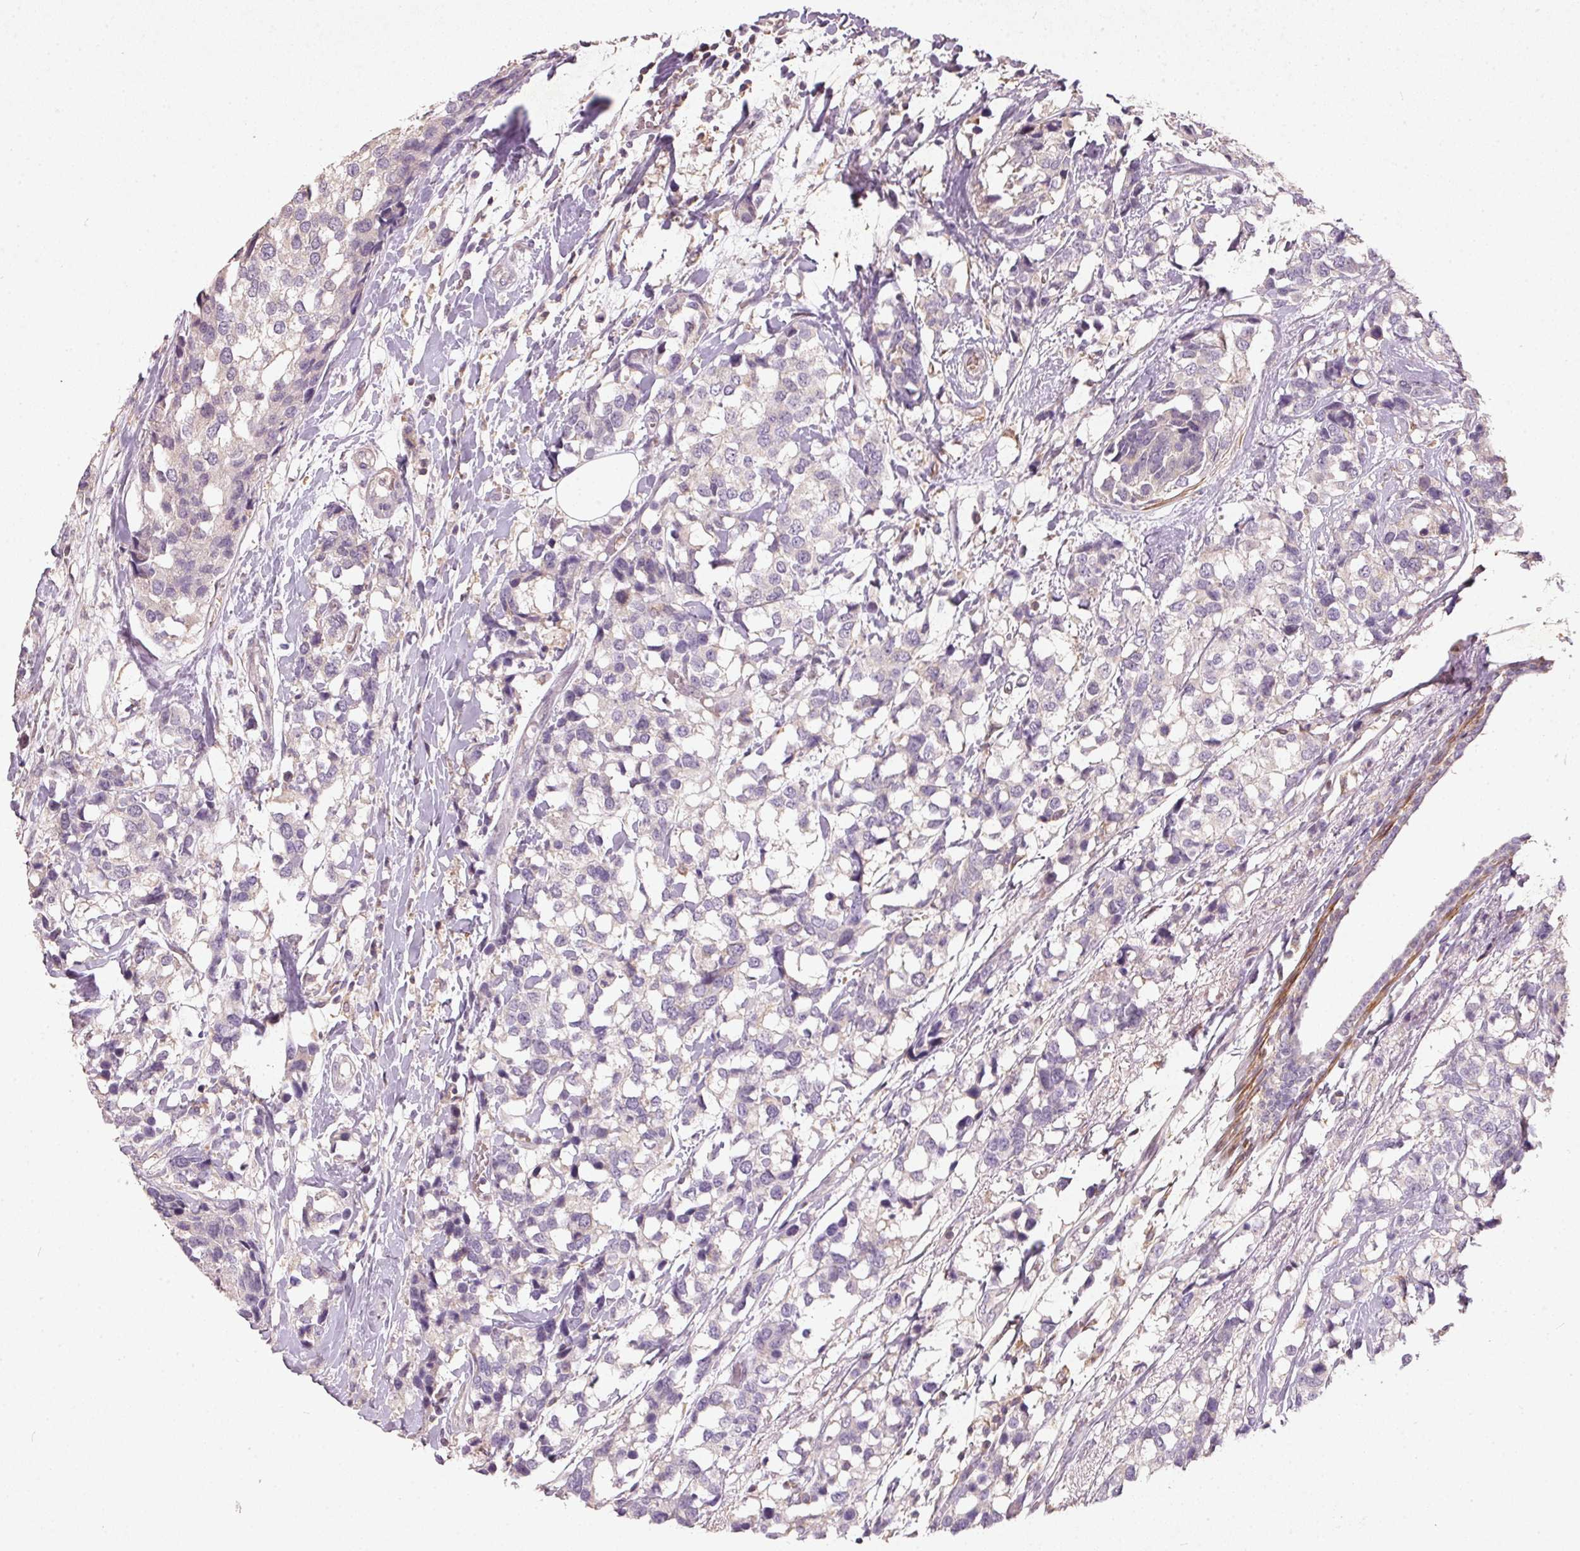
{"staining": {"intensity": "negative", "quantity": "none", "location": "none"}, "tissue": "breast cancer", "cell_type": "Tumor cells", "image_type": "cancer", "snomed": [{"axis": "morphology", "description": "Lobular carcinoma"}, {"axis": "topography", "description": "Breast"}], "caption": "Immunohistochemistry histopathology image of neoplastic tissue: breast cancer (lobular carcinoma) stained with DAB demonstrates no significant protein expression in tumor cells. Brightfield microscopy of immunohistochemistry stained with DAB (3,3'-diaminobenzidine) (brown) and hematoxylin (blue), captured at high magnification.", "gene": "KCNK15", "patient": {"sex": "female", "age": 59}}